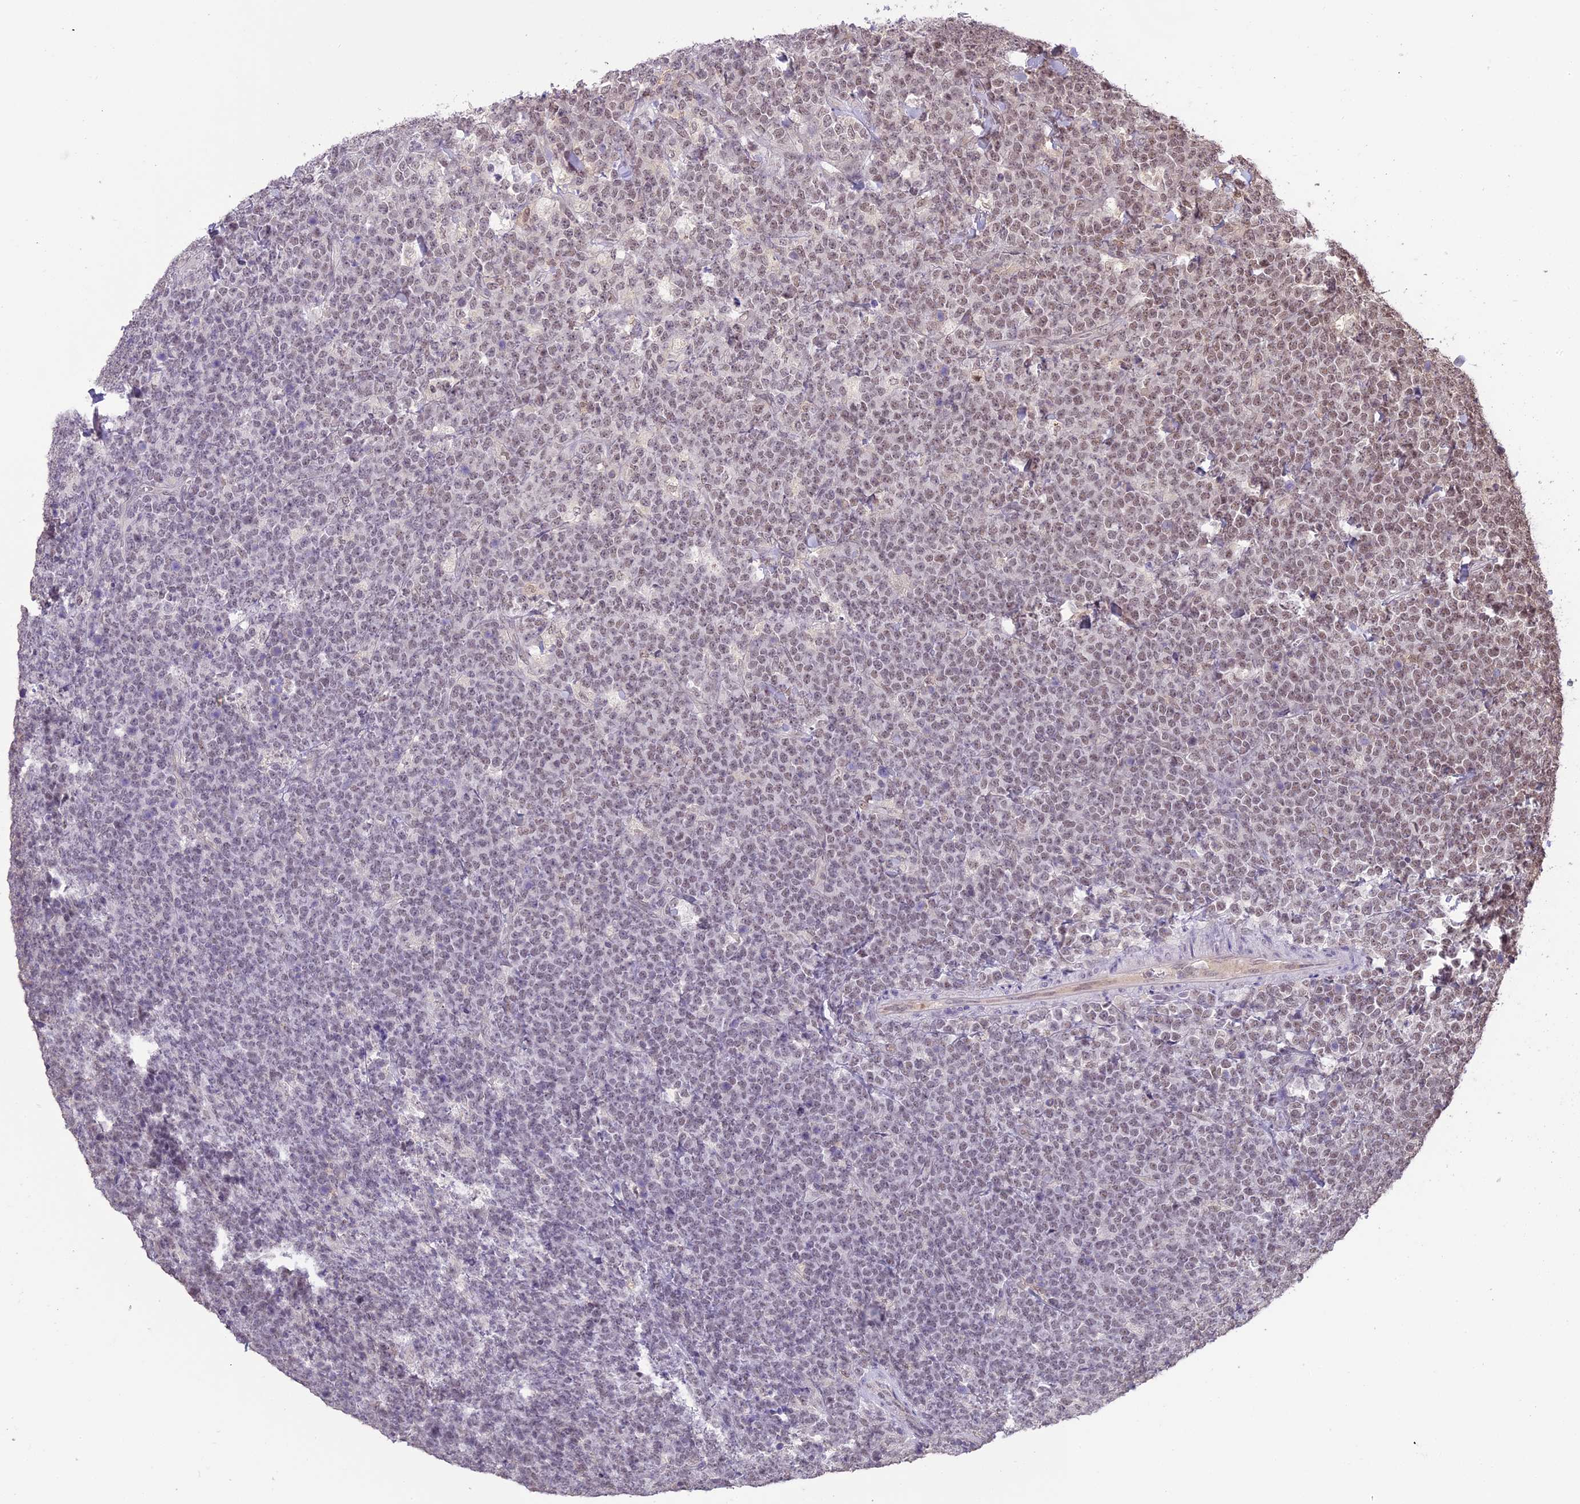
{"staining": {"intensity": "weak", "quantity": "25%-75%", "location": "nuclear"}, "tissue": "lymphoma", "cell_type": "Tumor cells", "image_type": "cancer", "snomed": [{"axis": "morphology", "description": "Malignant lymphoma, non-Hodgkin's type, High grade"}, {"axis": "topography", "description": "Small intestine"}], "caption": "Protein expression analysis of human lymphoma reveals weak nuclear positivity in approximately 25%-75% of tumor cells.", "gene": "TIGD7", "patient": {"sex": "male", "age": 8}}